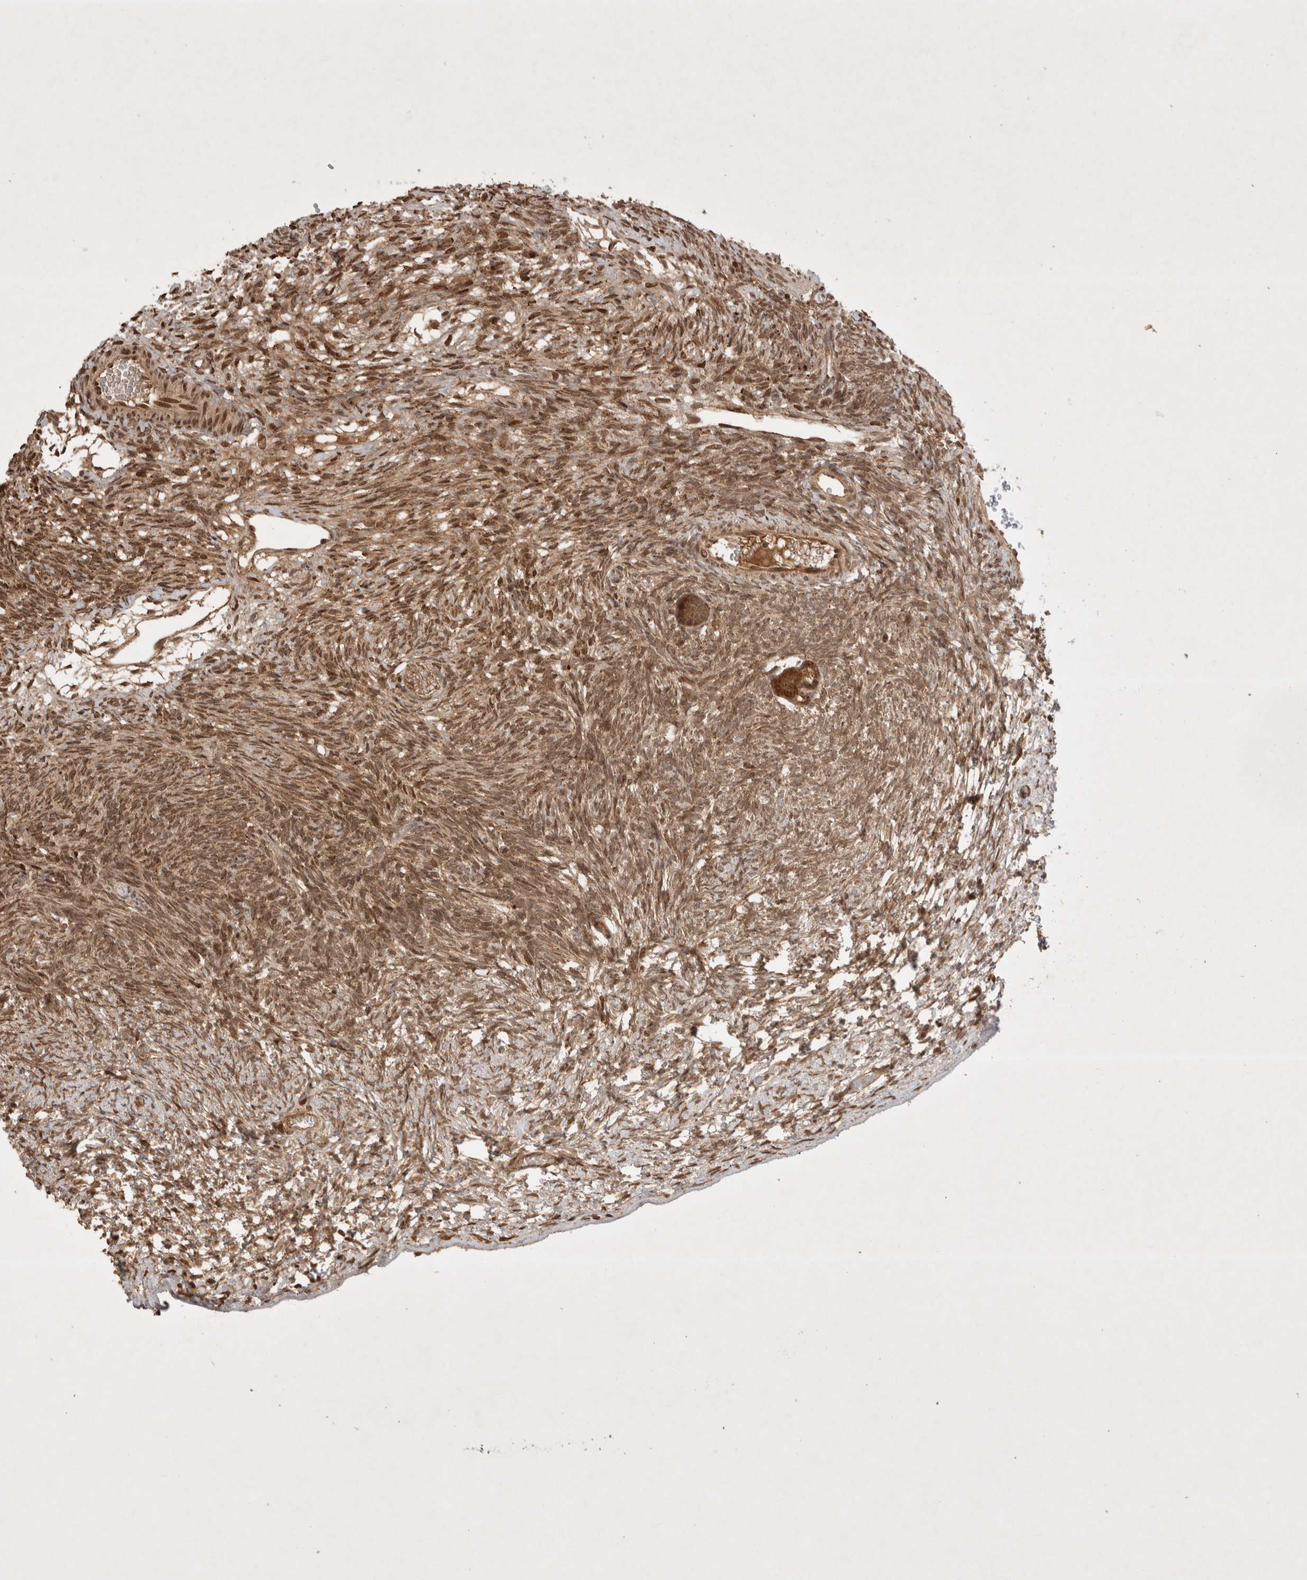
{"staining": {"intensity": "strong", "quantity": ">75%", "location": "cytoplasmic/membranous"}, "tissue": "ovary", "cell_type": "Follicle cells", "image_type": "normal", "snomed": [{"axis": "morphology", "description": "Normal tissue, NOS"}, {"axis": "topography", "description": "Ovary"}], "caption": "An immunohistochemistry (IHC) image of unremarkable tissue is shown. Protein staining in brown shows strong cytoplasmic/membranous positivity in ovary within follicle cells.", "gene": "FAM221A", "patient": {"sex": "female", "age": 34}}